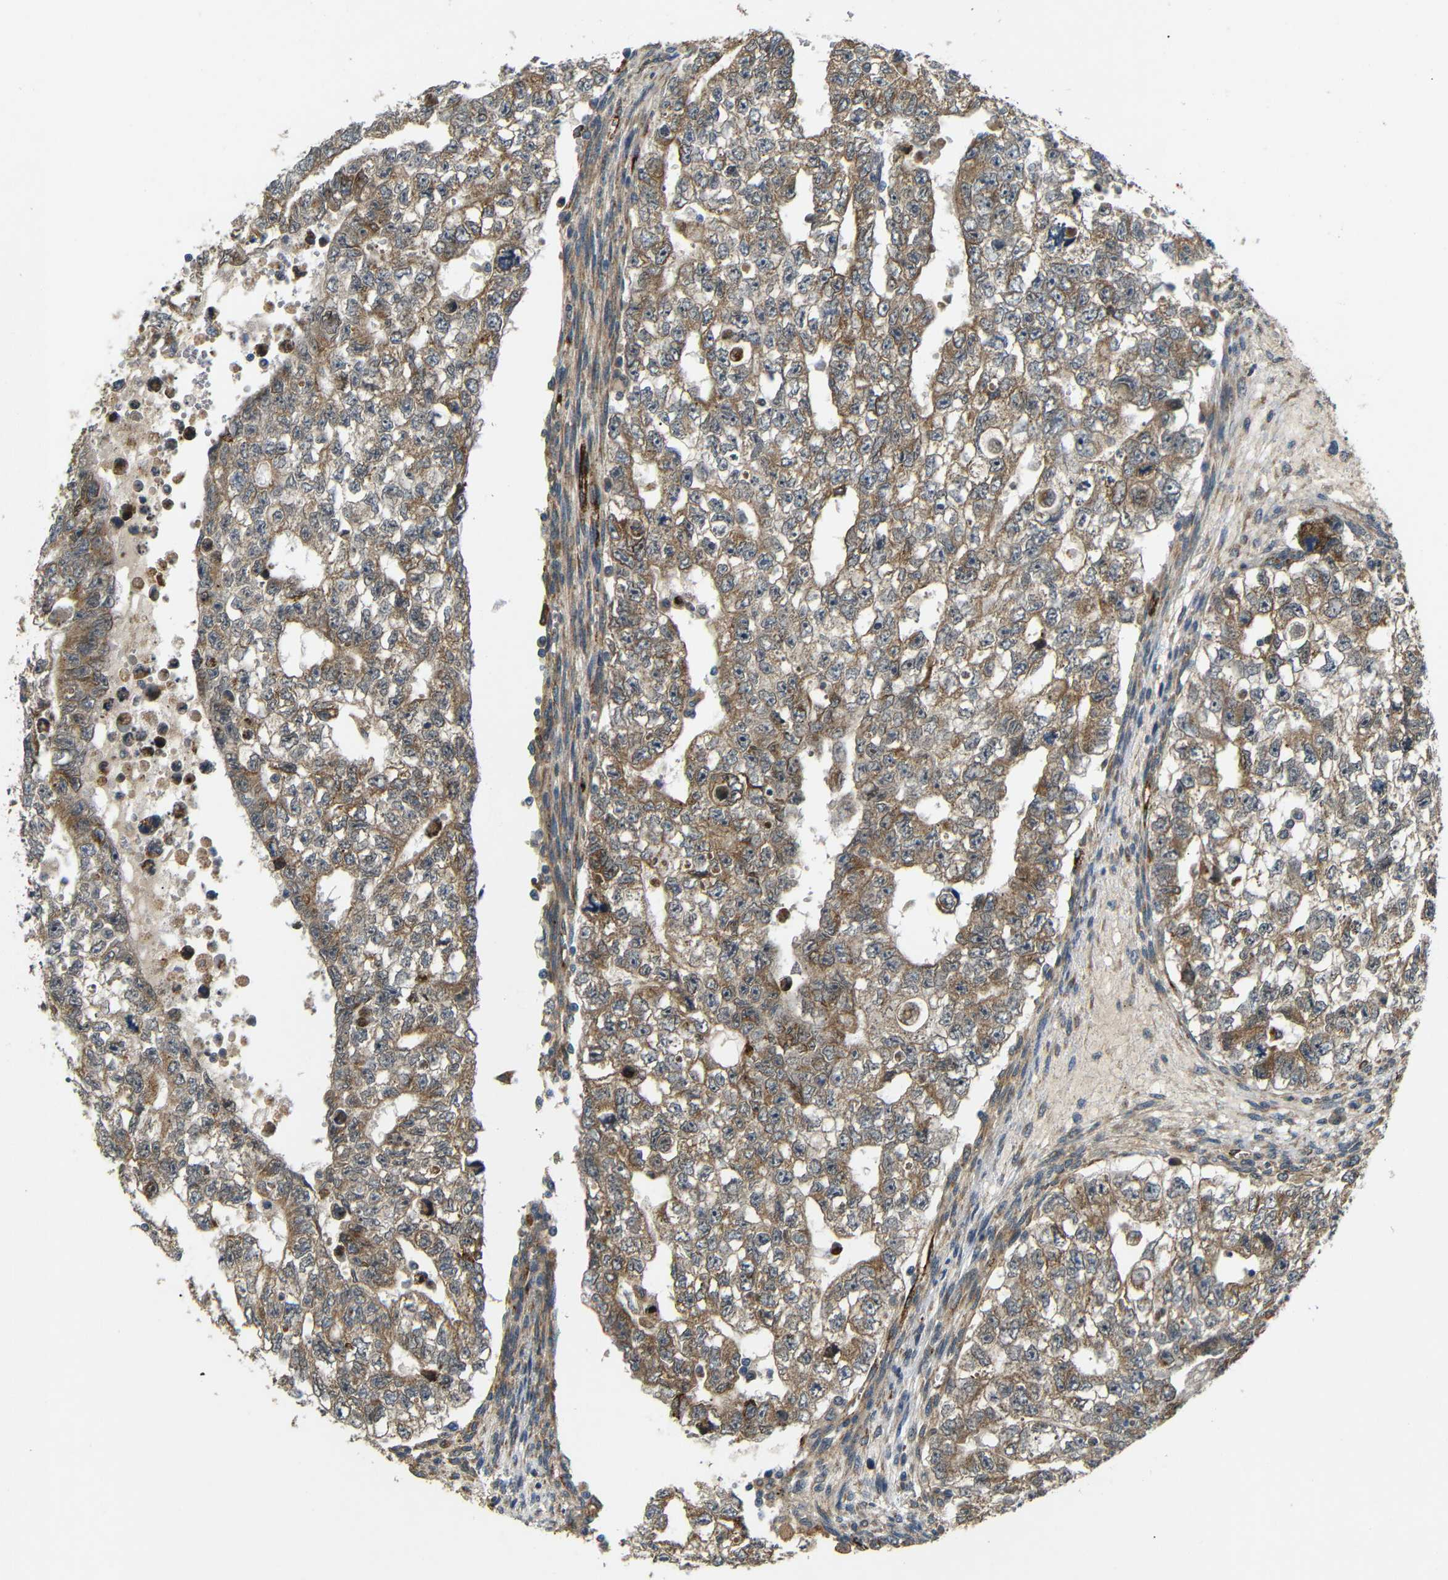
{"staining": {"intensity": "moderate", "quantity": ">75%", "location": "cytoplasmic/membranous"}, "tissue": "testis cancer", "cell_type": "Tumor cells", "image_type": "cancer", "snomed": [{"axis": "morphology", "description": "Seminoma, NOS"}, {"axis": "morphology", "description": "Carcinoma, Embryonal, NOS"}, {"axis": "topography", "description": "Testis"}], "caption": "A micrograph showing moderate cytoplasmic/membranous staining in approximately >75% of tumor cells in seminoma (testis), as visualized by brown immunohistochemical staining.", "gene": "ATP7A", "patient": {"sex": "male", "age": 38}}